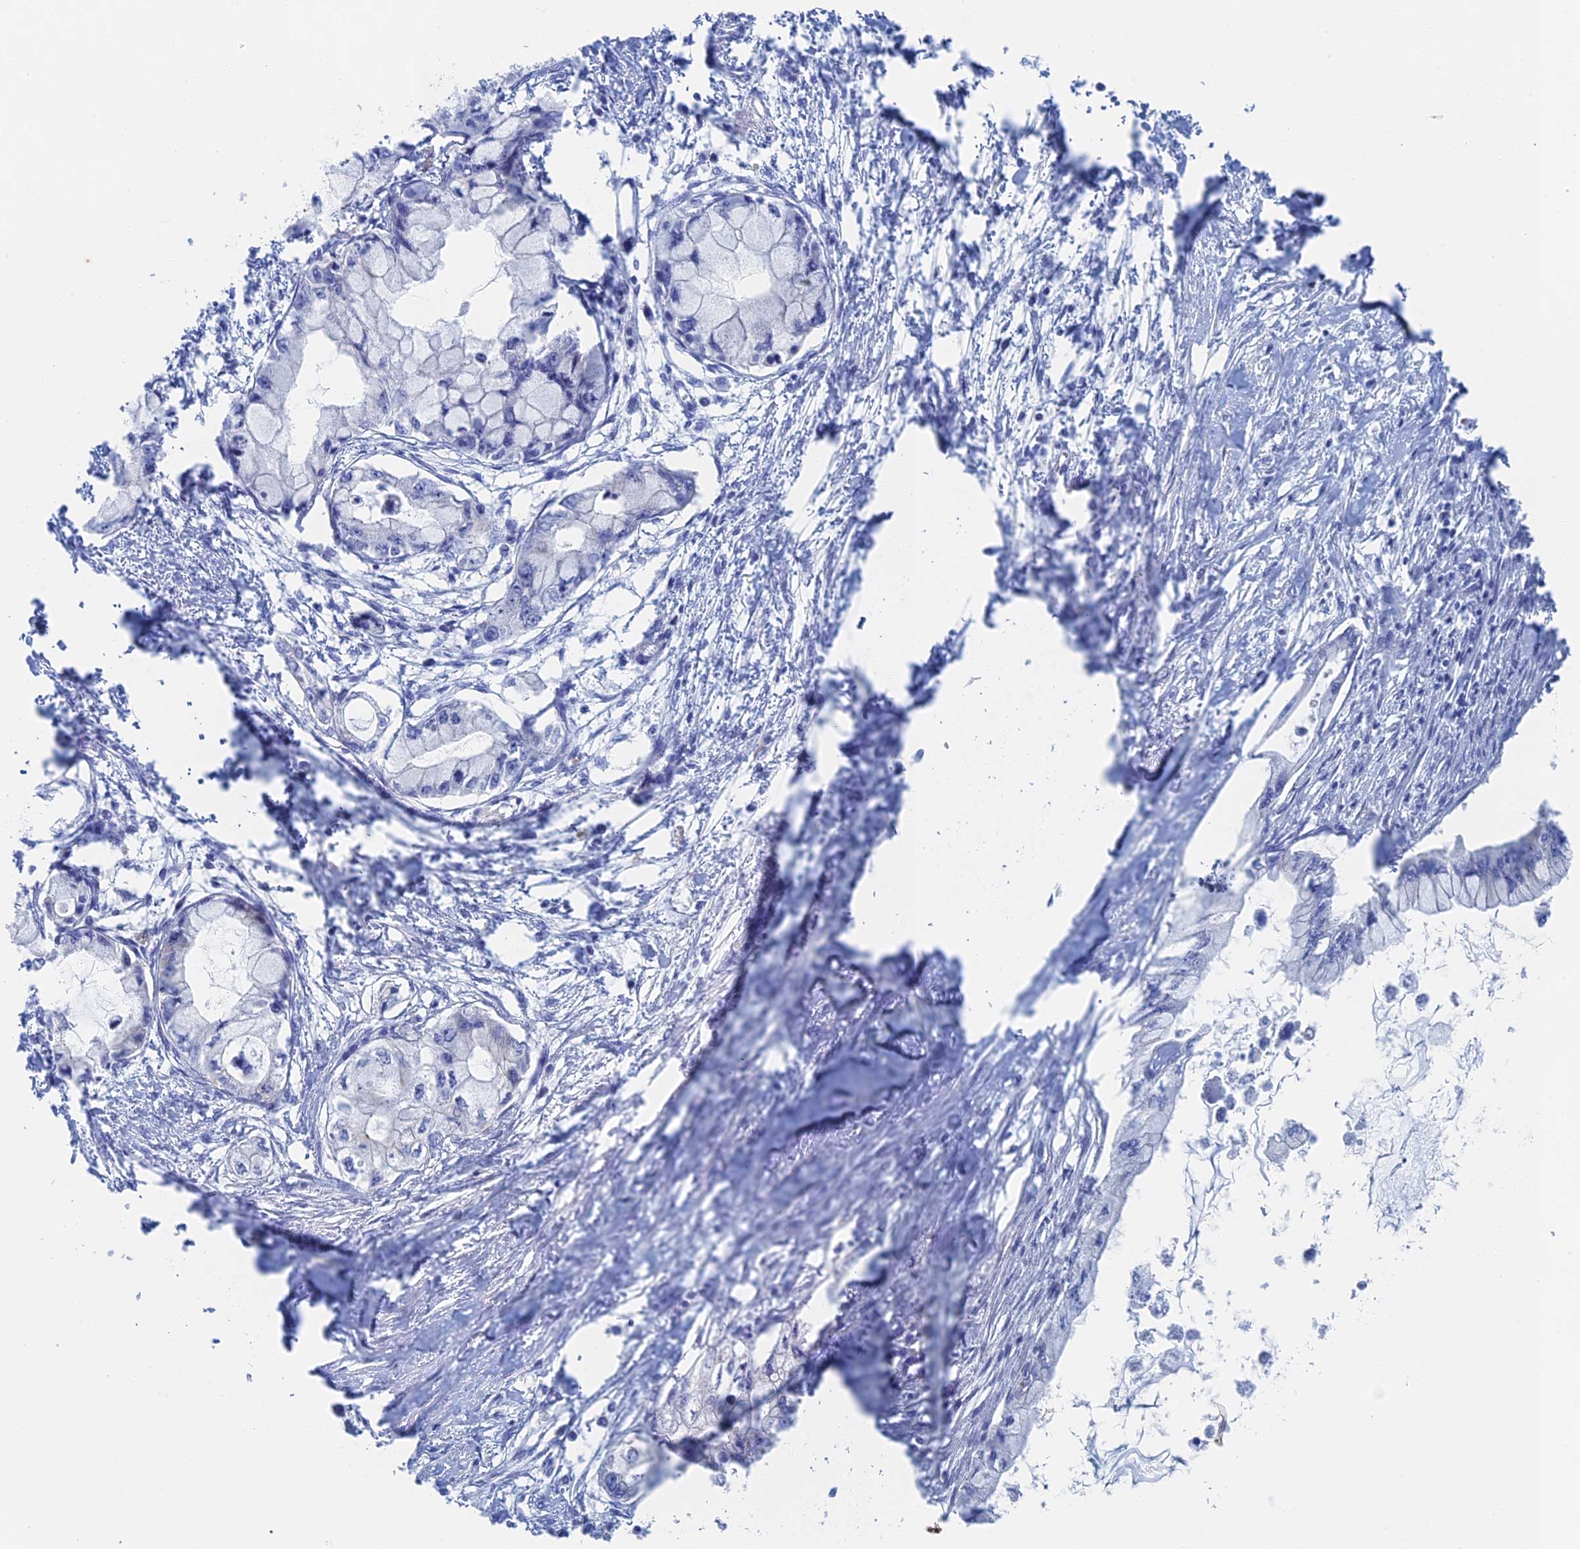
{"staining": {"intensity": "negative", "quantity": "none", "location": "none"}, "tissue": "pancreatic cancer", "cell_type": "Tumor cells", "image_type": "cancer", "snomed": [{"axis": "morphology", "description": "Adenocarcinoma, NOS"}, {"axis": "topography", "description": "Pancreas"}], "caption": "Human pancreatic cancer (adenocarcinoma) stained for a protein using IHC exhibits no staining in tumor cells.", "gene": "IL7", "patient": {"sex": "male", "age": 48}}